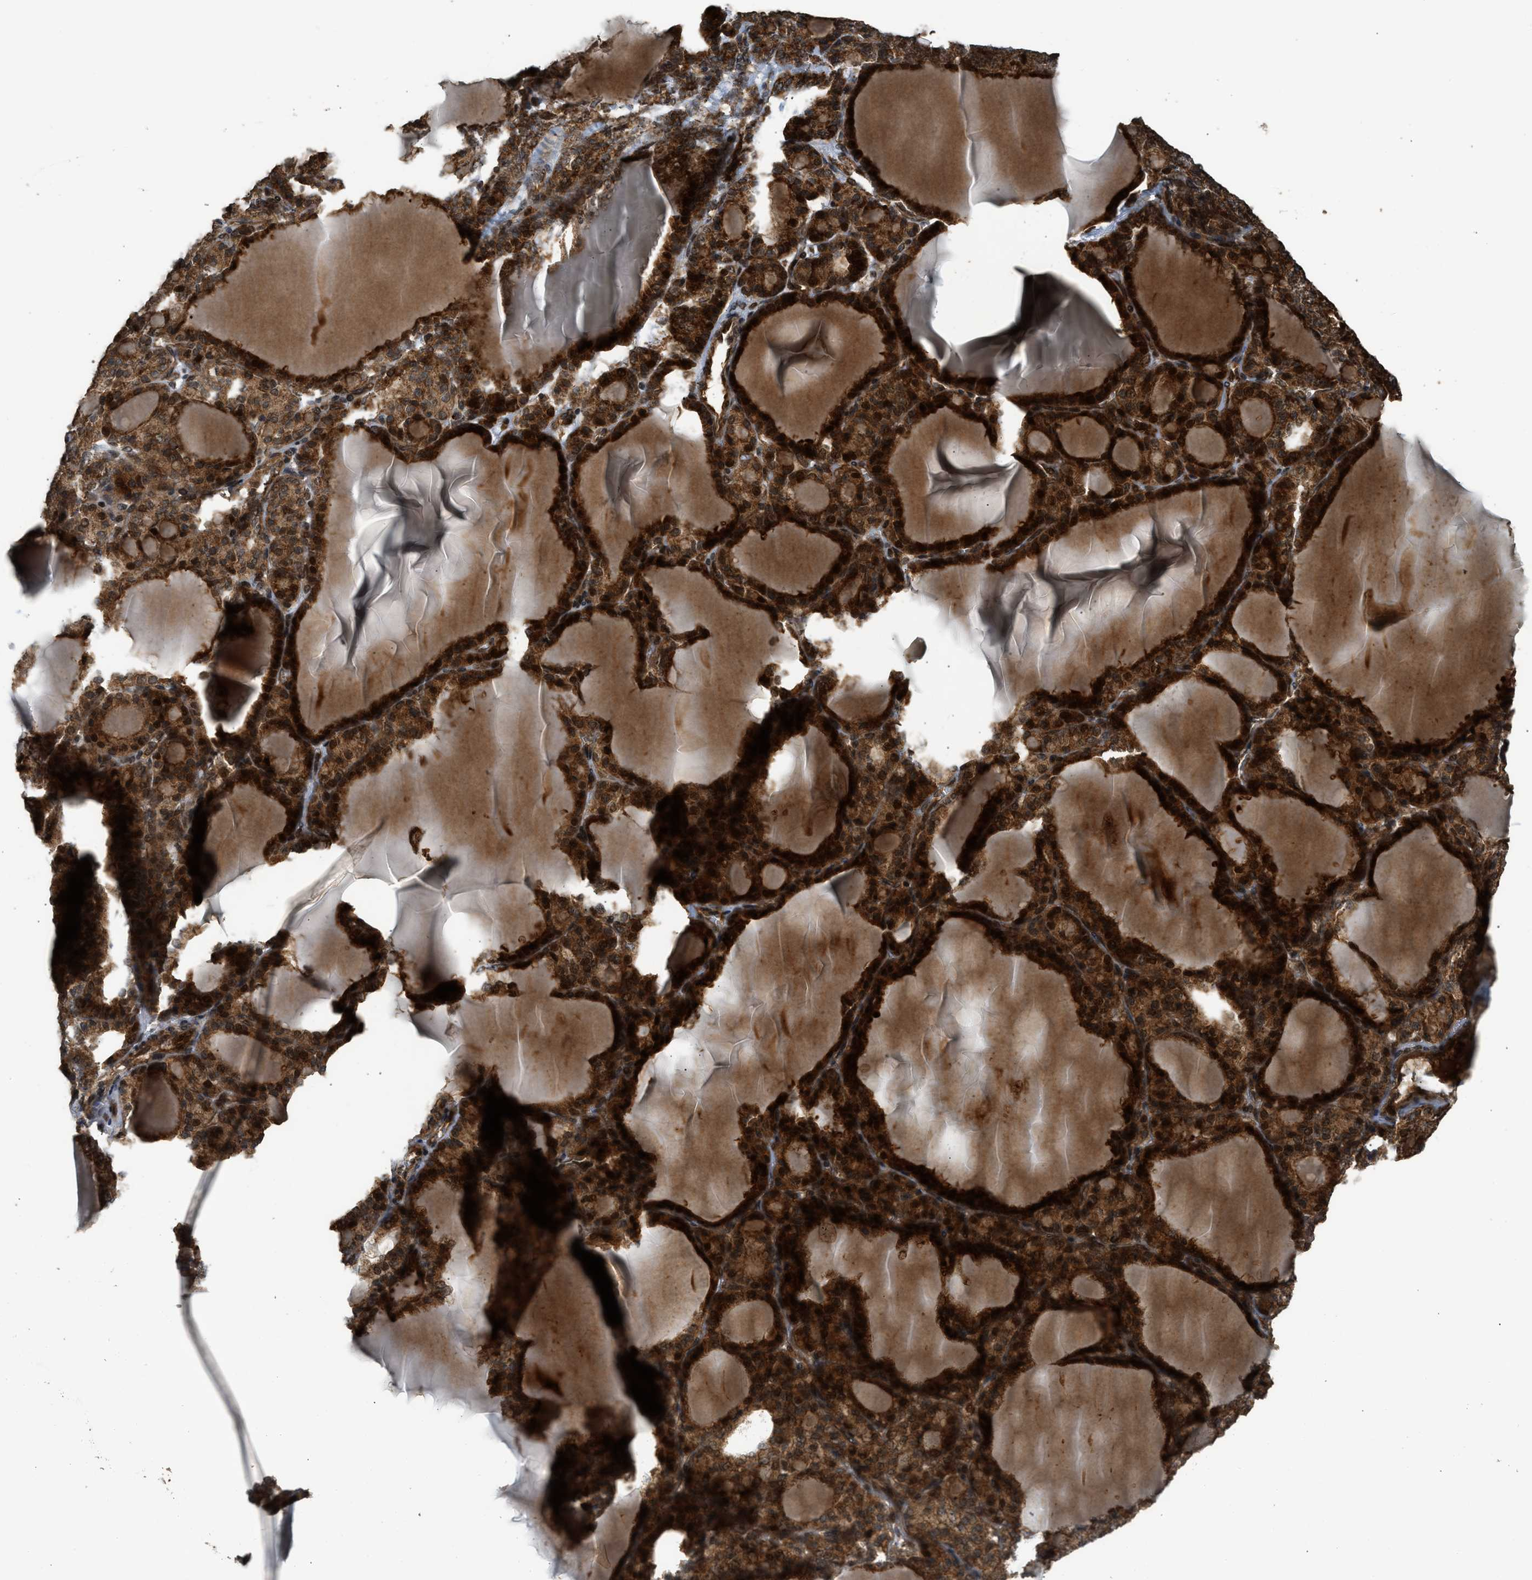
{"staining": {"intensity": "strong", "quantity": ">75%", "location": "cytoplasmic/membranous,nuclear"}, "tissue": "thyroid gland", "cell_type": "Glandular cells", "image_type": "normal", "snomed": [{"axis": "morphology", "description": "Normal tissue, NOS"}, {"axis": "topography", "description": "Thyroid gland"}], "caption": "Thyroid gland stained with DAB (3,3'-diaminobenzidine) immunohistochemistry (IHC) shows high levels of strong cytoplasmic/membranous,nuclear expression in about >75% of glandular cells.", "gene": "GET1", "patient": {"sex": "female", "age": 28}}